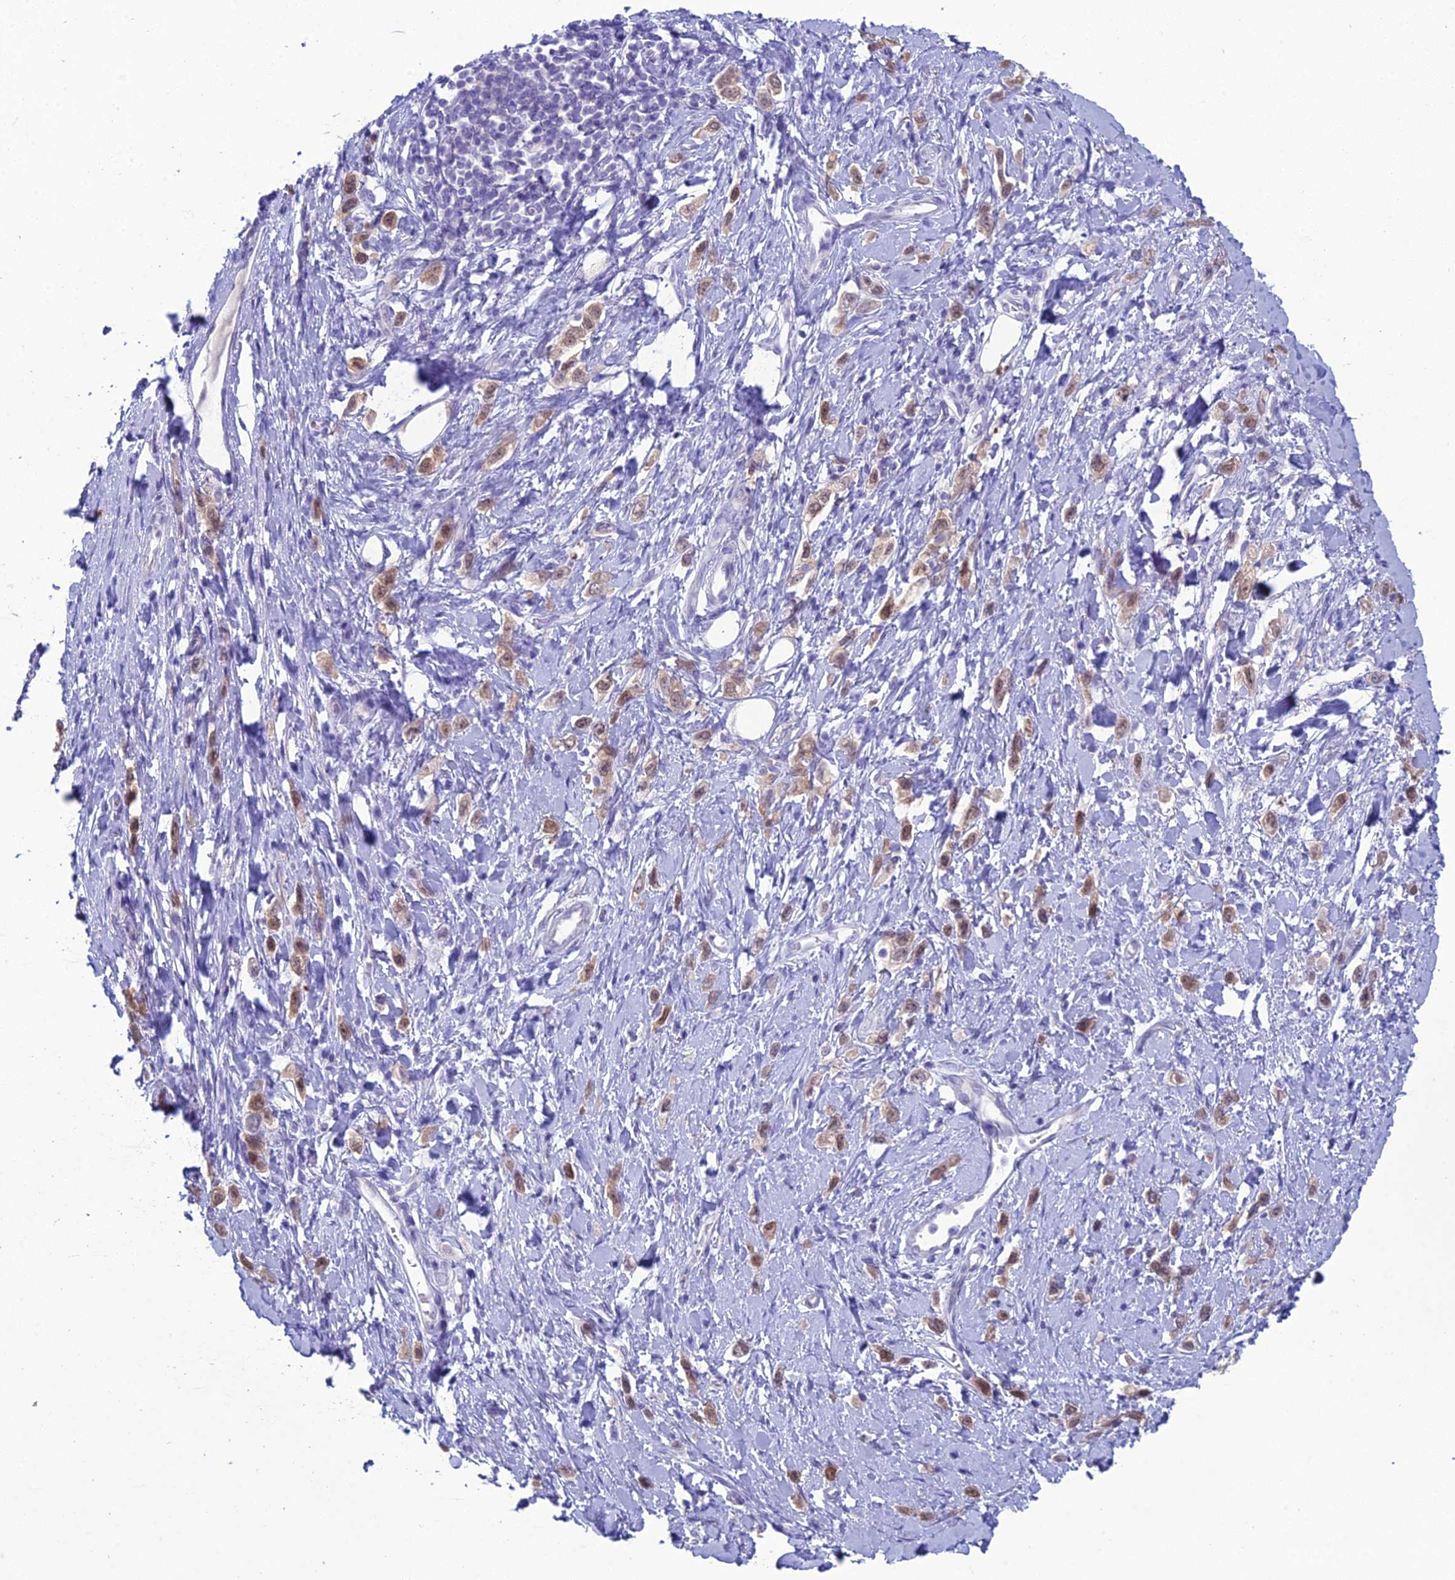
{"staining": {"intensity": "moderate", "quantity": ">75%", "location": "cytoplasmic/membranous,nuclear"}, "tissue": "stomach cancer", "cell_type": "Tumor cells", "image_type": "cancer", "snomed": [{"axis": "morphology", "description": "Adenocarcinoma, NOS"}, {"axis": "topography", "description": "Stomach"}], "caption": "This micrograph shows immunohistochemistry (IHC) staining of adenocarcinoma (stomach), with medium moderate cytoplasmic/membranous and nuclear positivity in about >75% of tumor cells.", "gene": "GNPNAT1", "patient": {"sex": "female", "age": 65}}